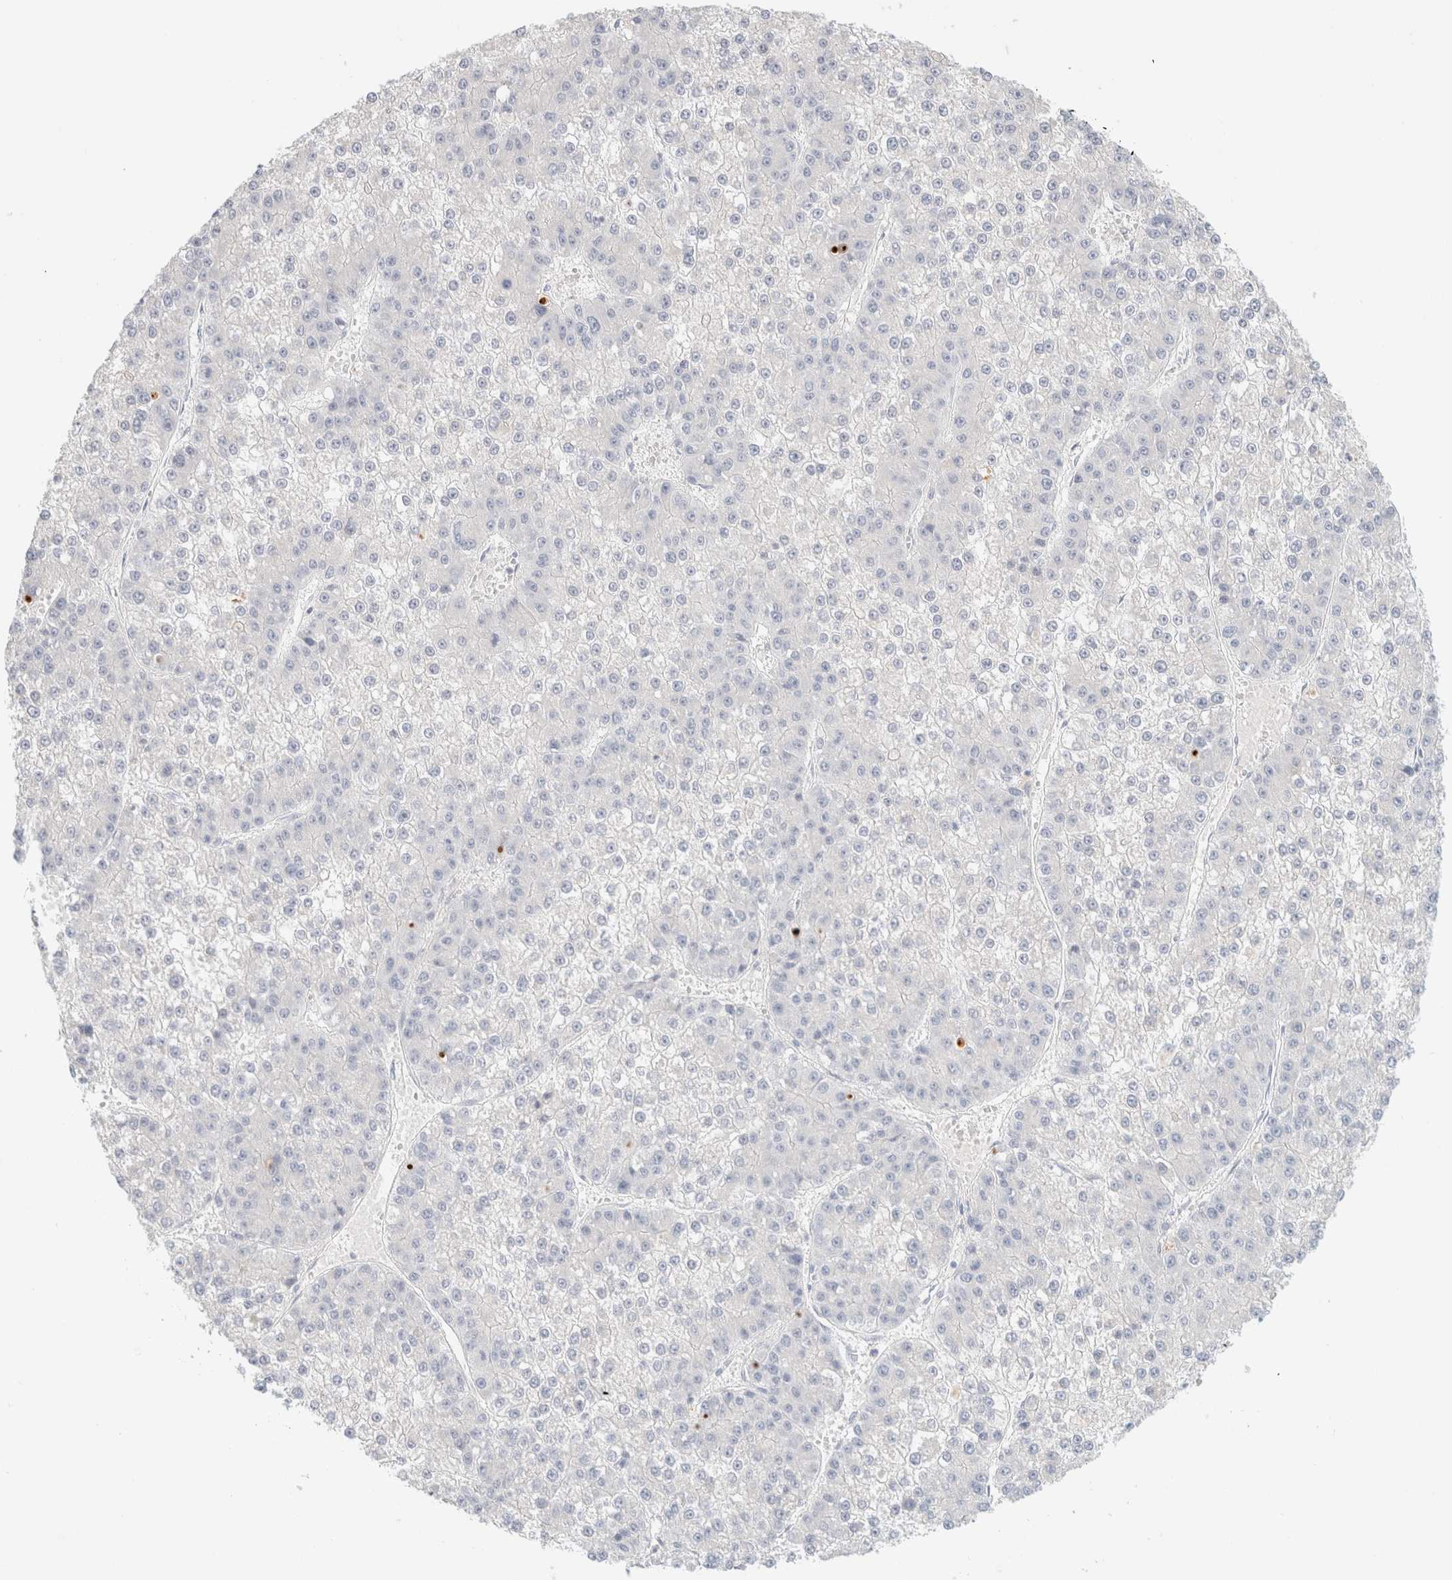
{"staining": {"intensity": "negative", "quantity": "none", "location": "none"}, "tissue": "liver cancer", "cell_type": "Tumor cells", "image_type": "cancer", "snomed": [{"axis": "morphology", "description": "Carcinoma, Hepatocellular, NOS"}, {"axis": "topography", "description": "Liver"}], "caption": "Micrograph shows no protein expression in tumor cells of liver cancer tissue.", "gene": "HEXD", "patient": {"sex": "female", "age": 73}}